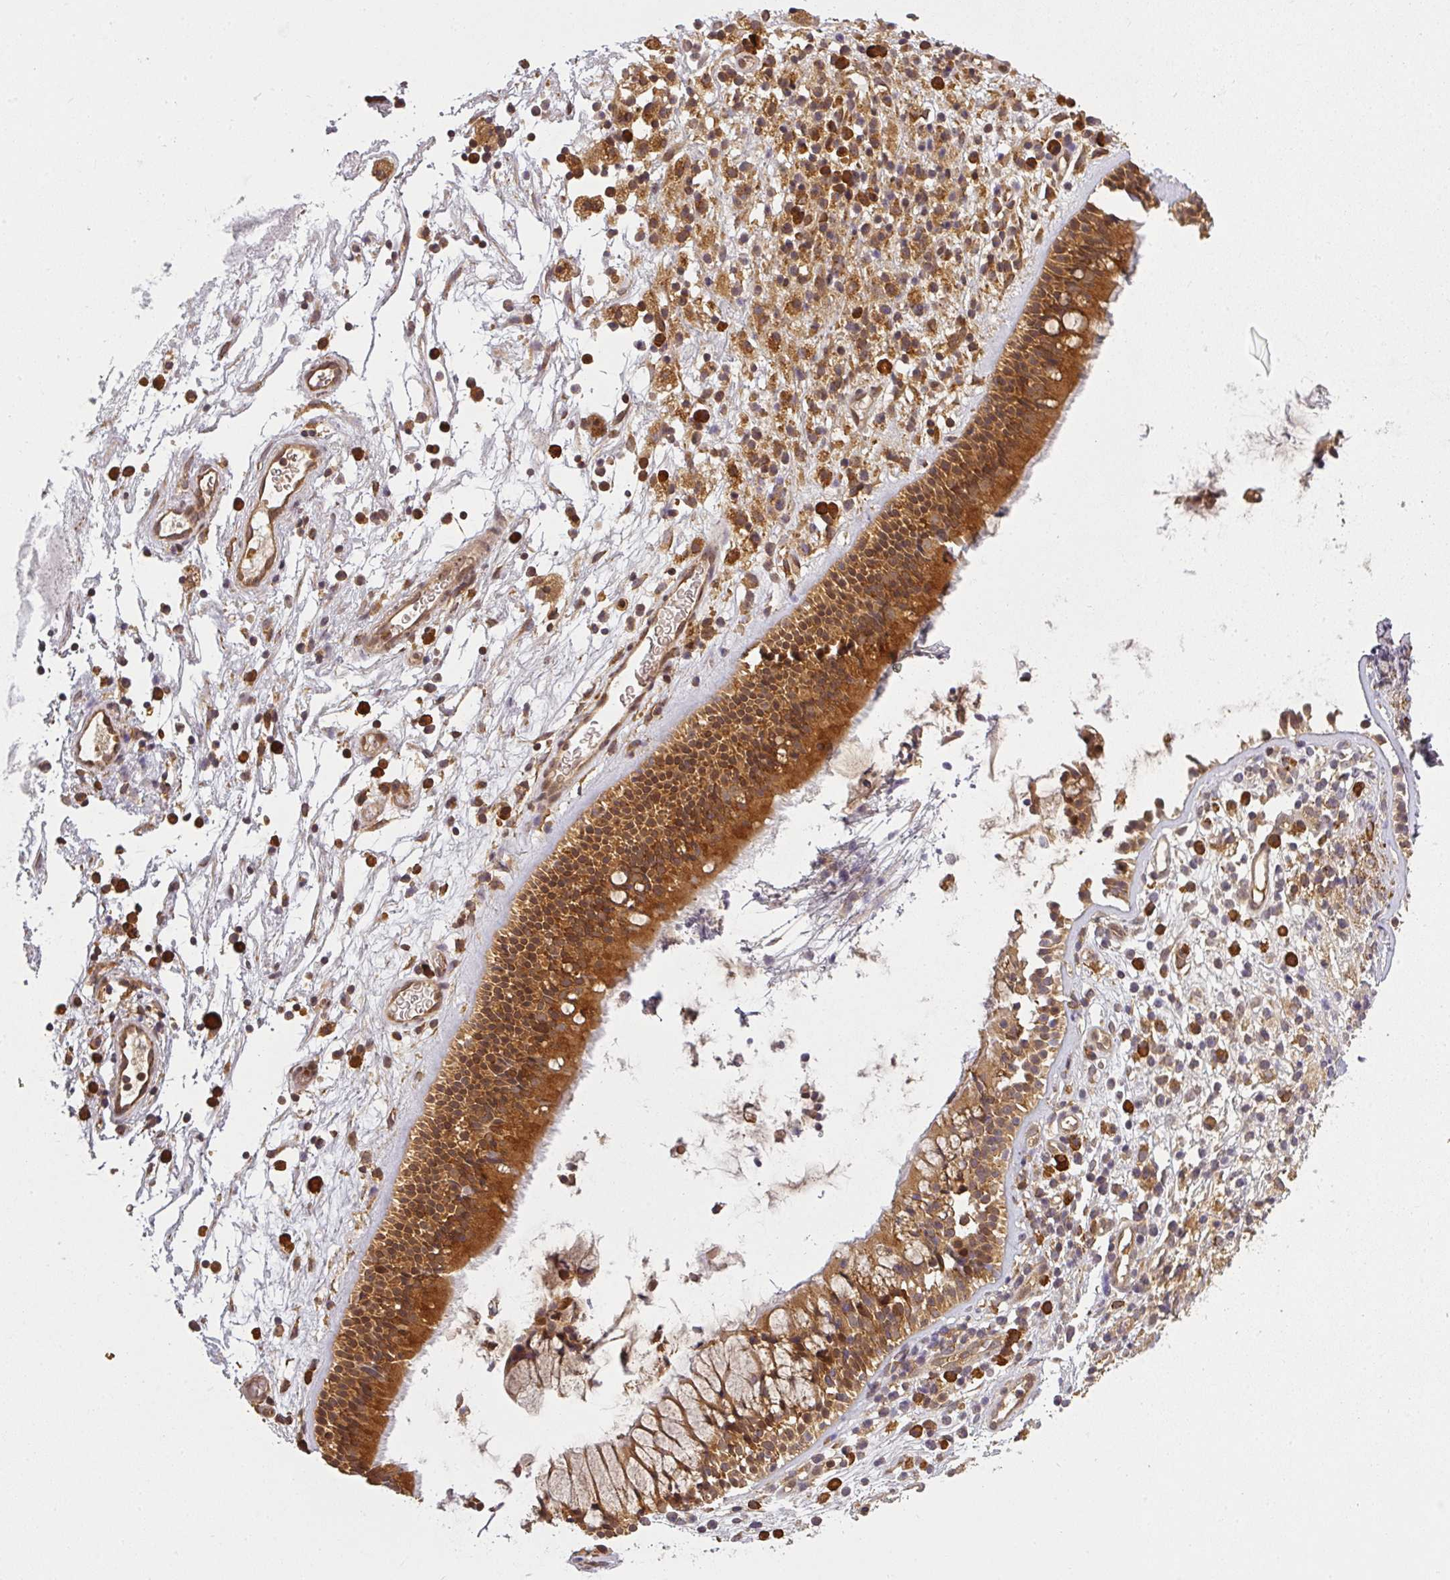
{"staining": {"intensity": "strong", "quantity": ">75%", "location": "cytoplasmic/membranous"}, "tissue": "nasopharynx", "cell_type": "Respiratory epithelial cells", "image_type": "normal", "snomed": [{"axis": "morphology", "description": "Normal tissue, NOS"}, {"axis": "topography", "description": "Nasopharynx"}], "caption": "IHC image of benign nasopharynx stained for a protein (brown), which exhibits high levels of strong cytoplasmic/membranous staining in about >75% of respiratory epithelial cells.", "gene": "PPP6R3", "patient": {"sex": "male", "age": 63}}